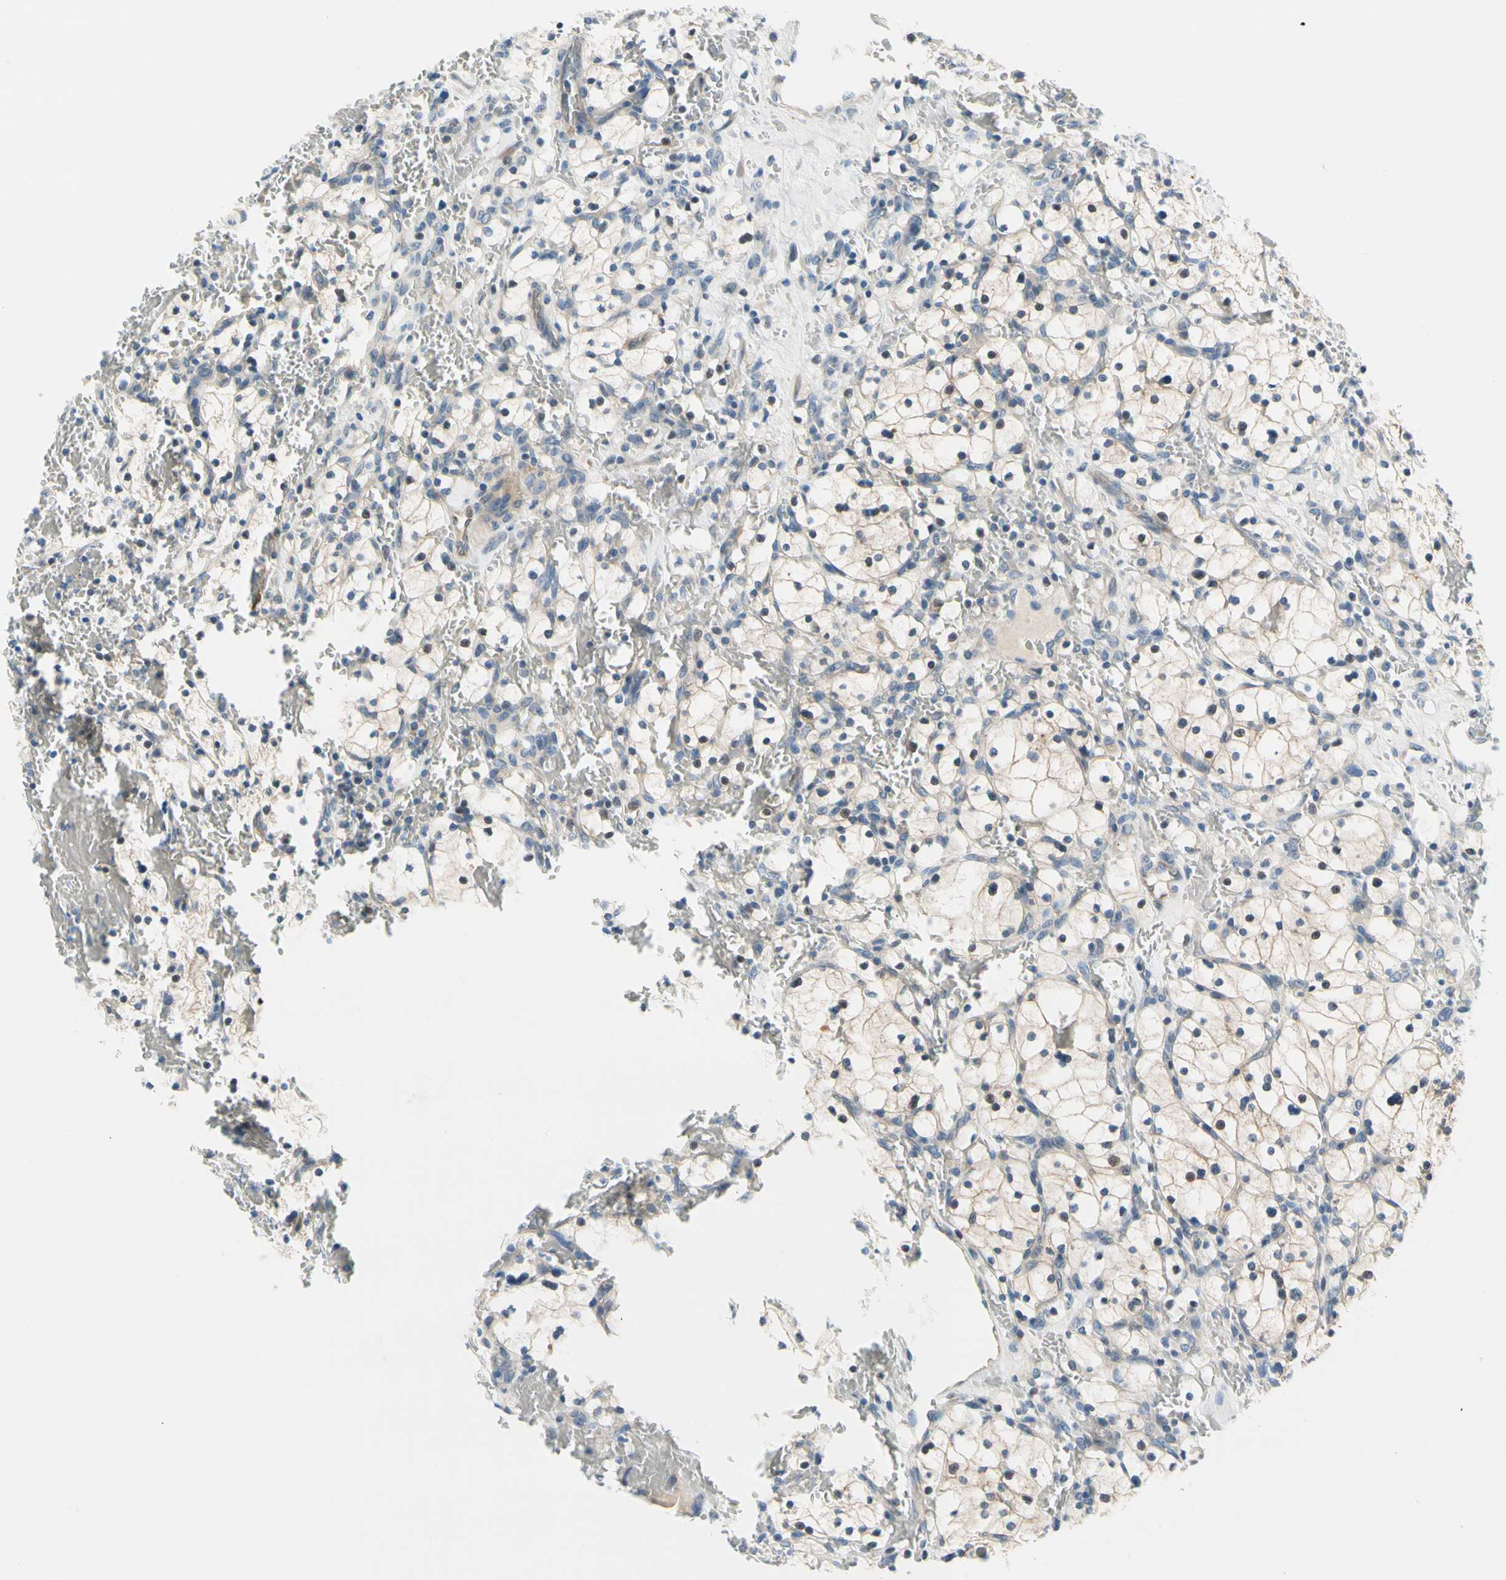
{"staining": {"intensity": "moderate", "quantity": "<25%", "location": "cytoplasmic/membranous"}, "tissue": "renal cancer", "cell_type": "Tumor cells", "image_type": "cancer", "snomed": [{"axis": "morphology", "description": "Adenocarcinoma, NOS"}, {"axis": "topography", "description": "Kidney"}], "caption": "The micrograph displays a brown stain indicating the presence of a protein in the cytoplasmic/membranous of tumor cells in renal cancer.", "gene": "CFAP36", "patient": {"sex": "female", "age": 83}}